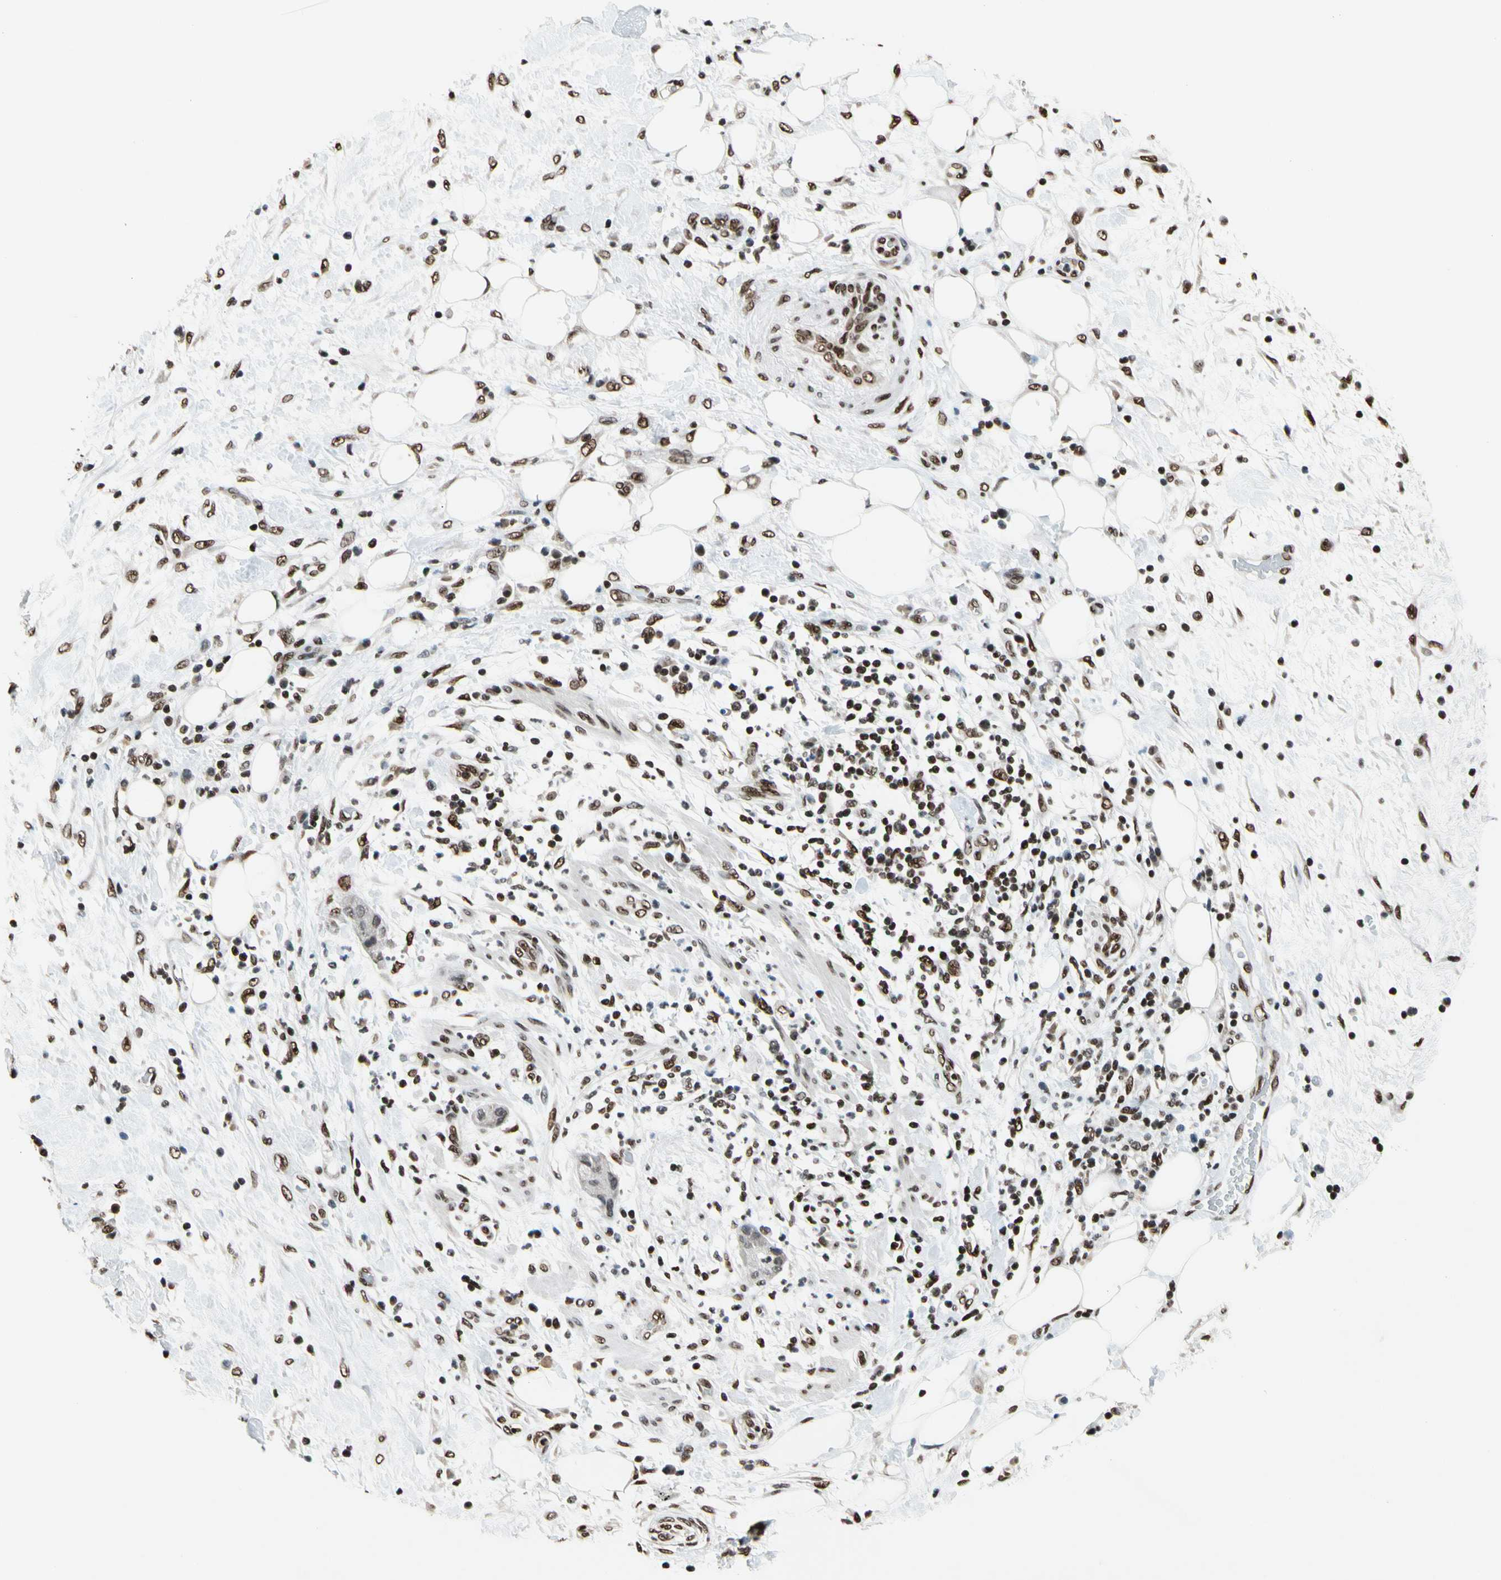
{"staining": {"intensity": "weak", "quantity": ">75%", "location": "nuclear"}, "tissue": "pancreatic cancer", "cell_type": "Tumor cells", "image_type": "cancer", "snomed": [{"axis": "morphology", "description": "Adenocarcinoma, NOS"}, {"axis": "topography", "description": "Pancreas"}], "caption": "Human pancreatic cancer (adenocarcinoma) stained with a protein marker demonstrates weak staining in tumor cells.", "gene": "RECQL", "patient": {"sex": "female", "age": 78}}